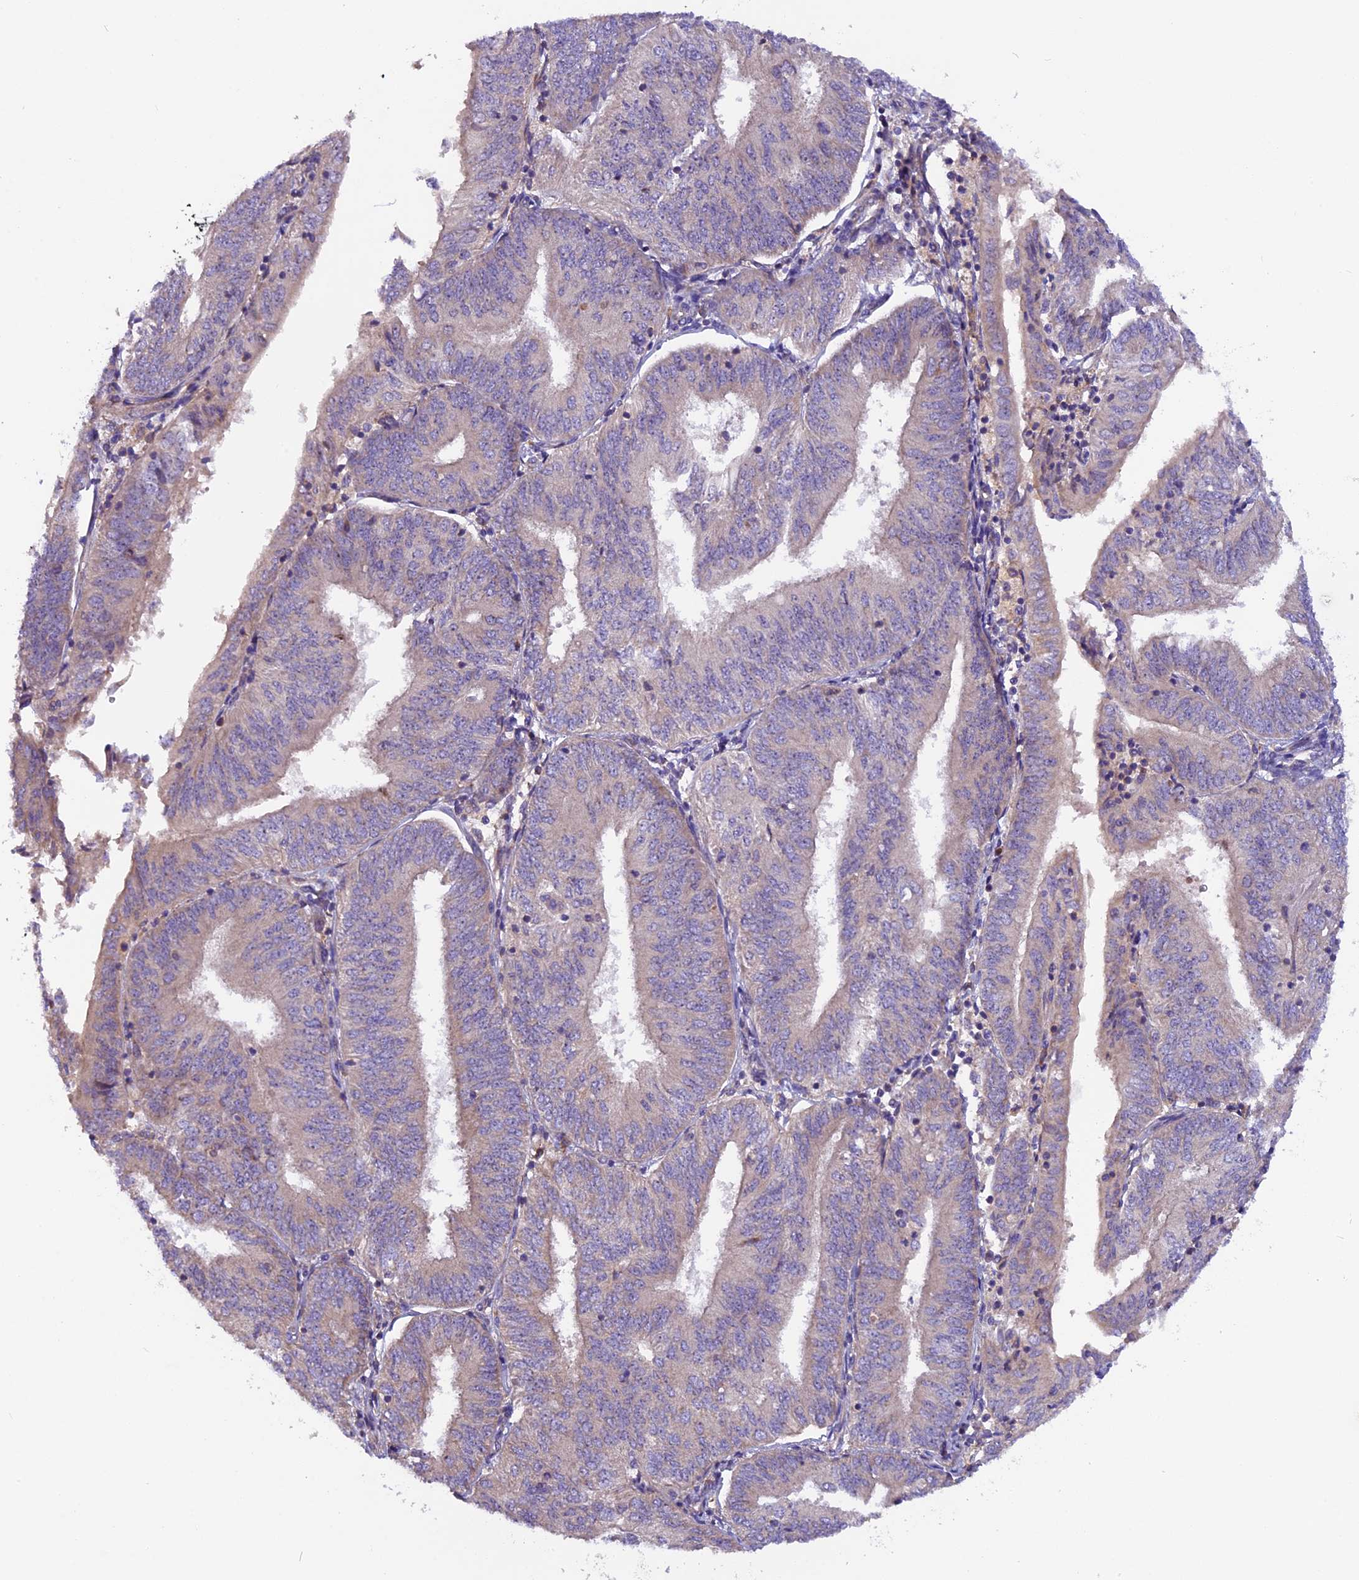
{"staining": {"intensity": "negative", "quantity": "none", "location": "none"}, "tissue": "endometrial cancer", "cell_type": "Tumor cells", "image_type": "cancer", "snomed": [{"axis": "morphology", "description": "Adenocarcinoma, NOS"}, {"axis": "topography", "description": "Endometrium"}], "caption": "An image of human endometrial cancer is negative for staining in tumor cells.", "gene": "FRY", "patient": {"sex": "female", "age": 58}}